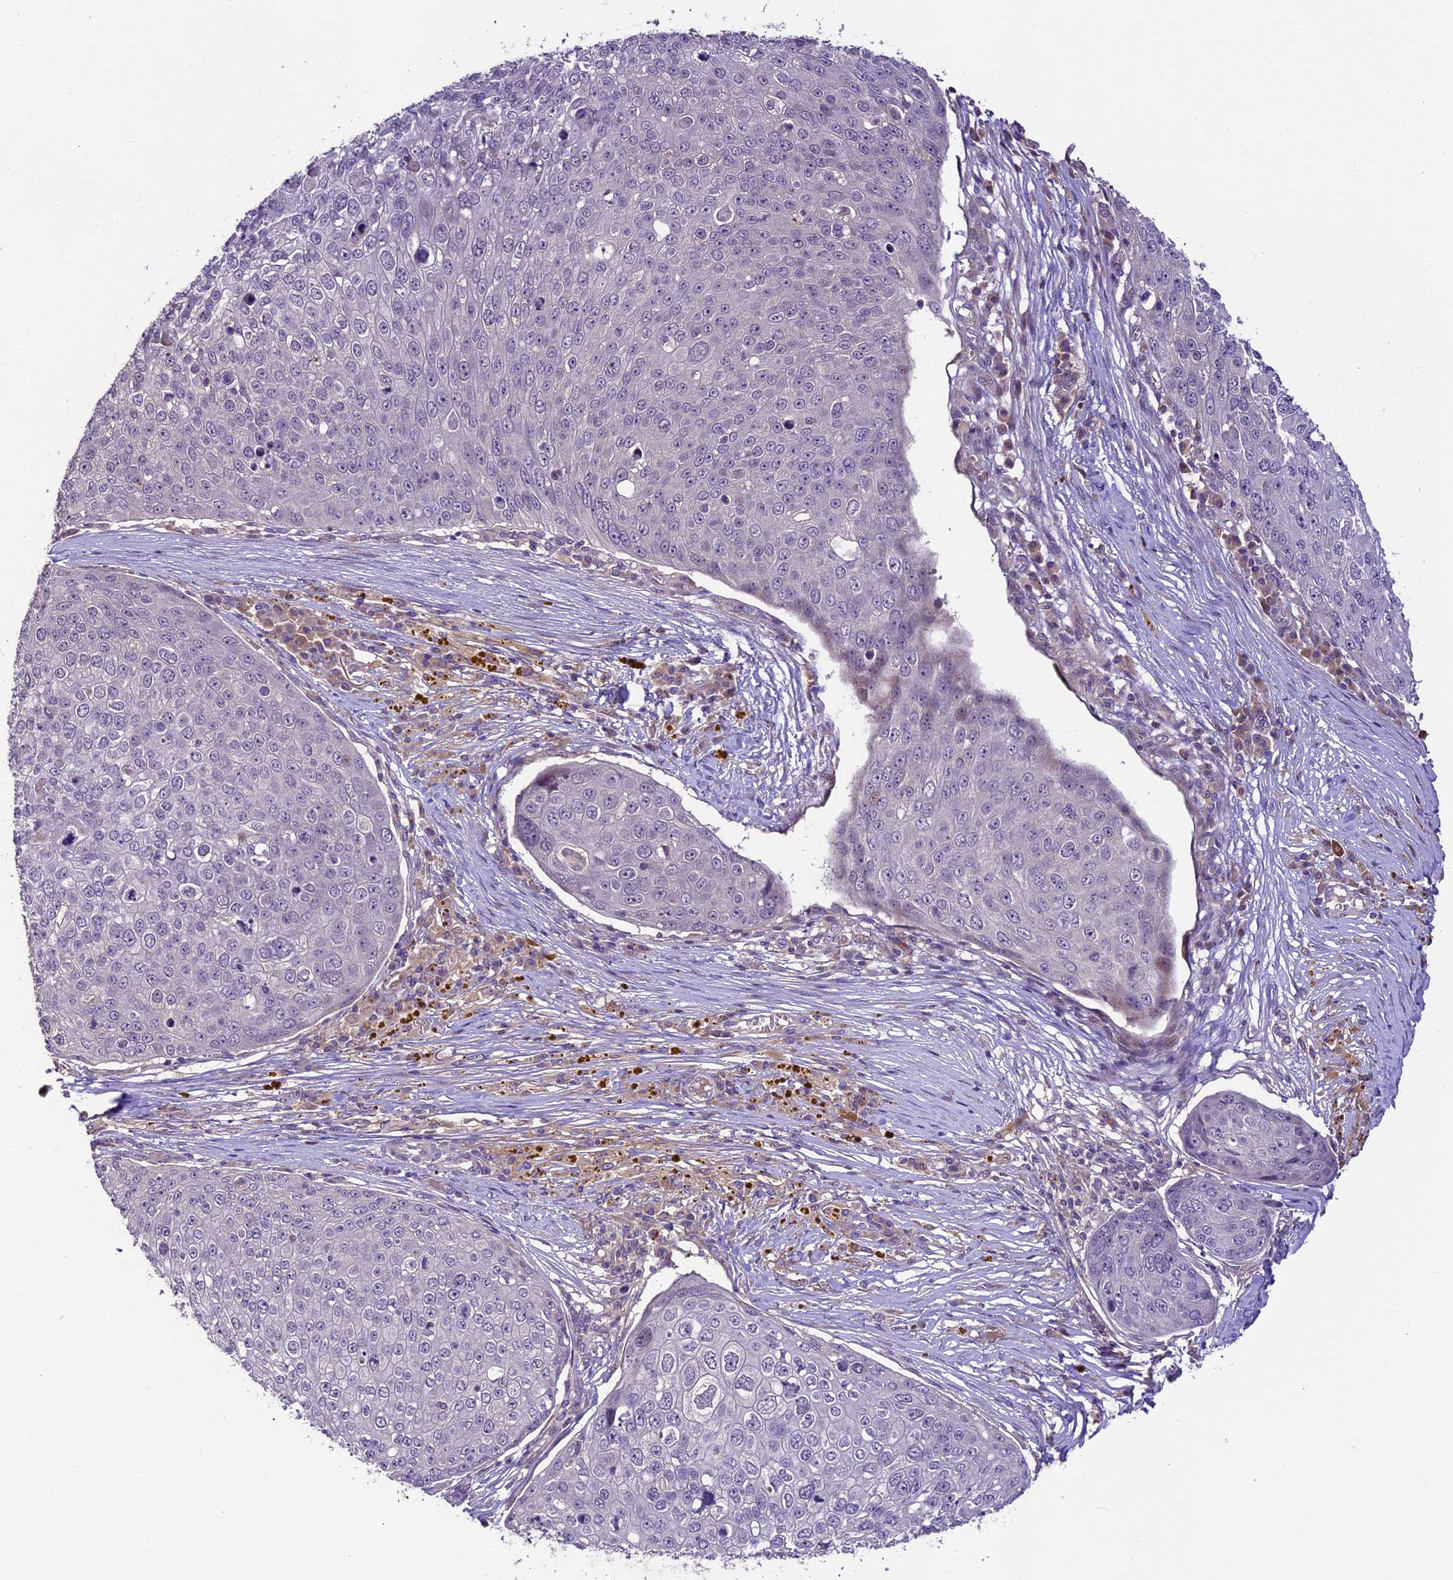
{"staining": {"intensity": "negative", "quantity": "none", "location": "none"}, "tissue": "skin cancer", "cell_type": "Tumor cells", "image_type": "cancer", "snomed": [{"axis": "morphology", "description": "Squamous cell carcinoma, NOS"}, {"axis": "topography", "description": "Skin"}], "caption": "Tumor cells show no significant expression in skin cancer (squamous cell carcinoma).", "gene": "DGKH", "patient": {"sex": "male", "age": 71}}